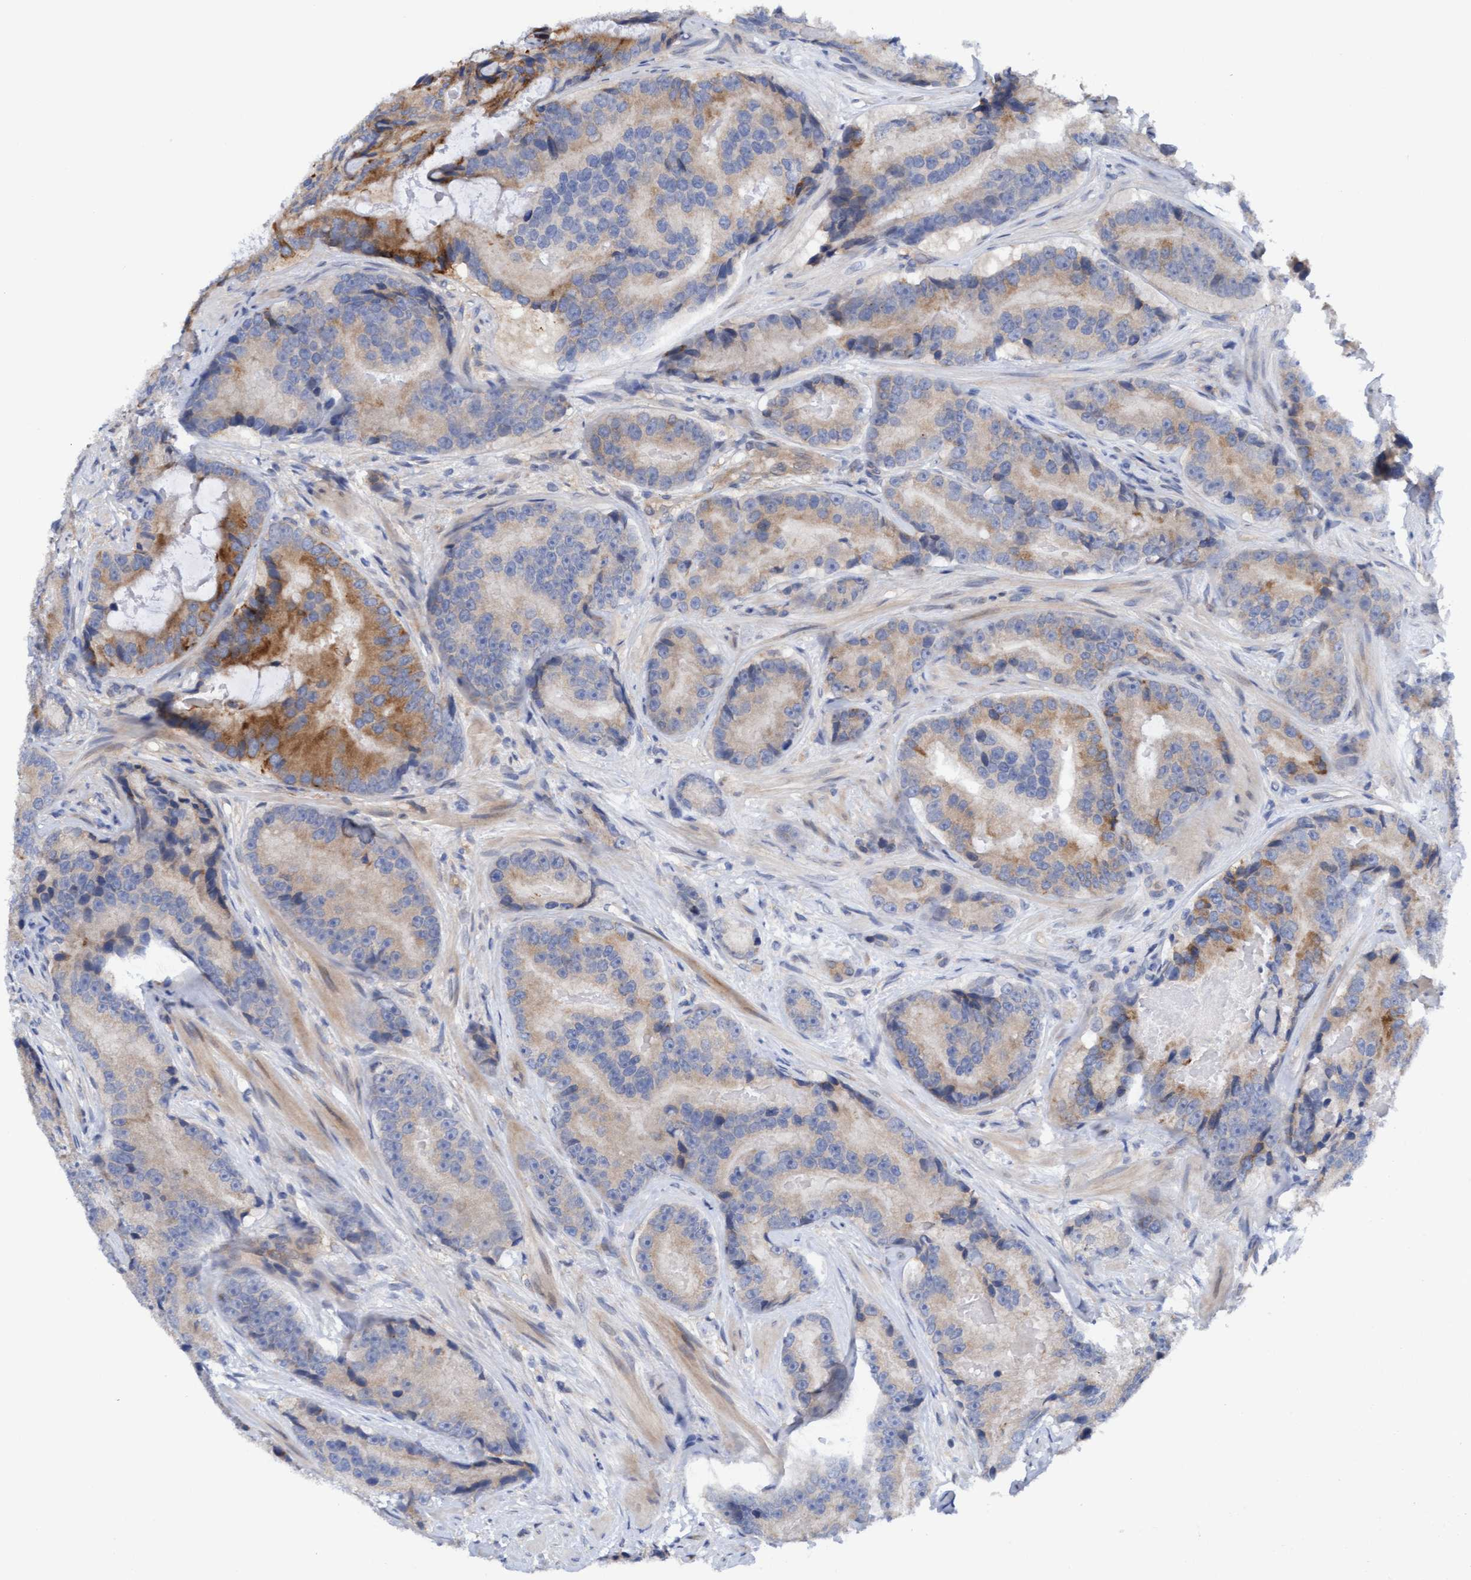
{"staining": {"intensity": "moderate", "quantity": "25%-75%", "location": "cytoplasmic/membranous"}, "tissue": "prostate cancer", "cell_type": "Tumor cells", "image_type": "cancer", "snomed": [{"axis": "morphology", "description": "Adenocarcinoma, High grade"}, {"axis": "topography", "description": "Prostate"}], "caption": "This is an image of immunohistochemistry staining of prostate adenocarcinoma (high-grade), which shows moderate expression in the cytoplasmic/membranous of tumor cells.", "gene": "PLCD1", "patient": {"sex": "male", "age": 55}}